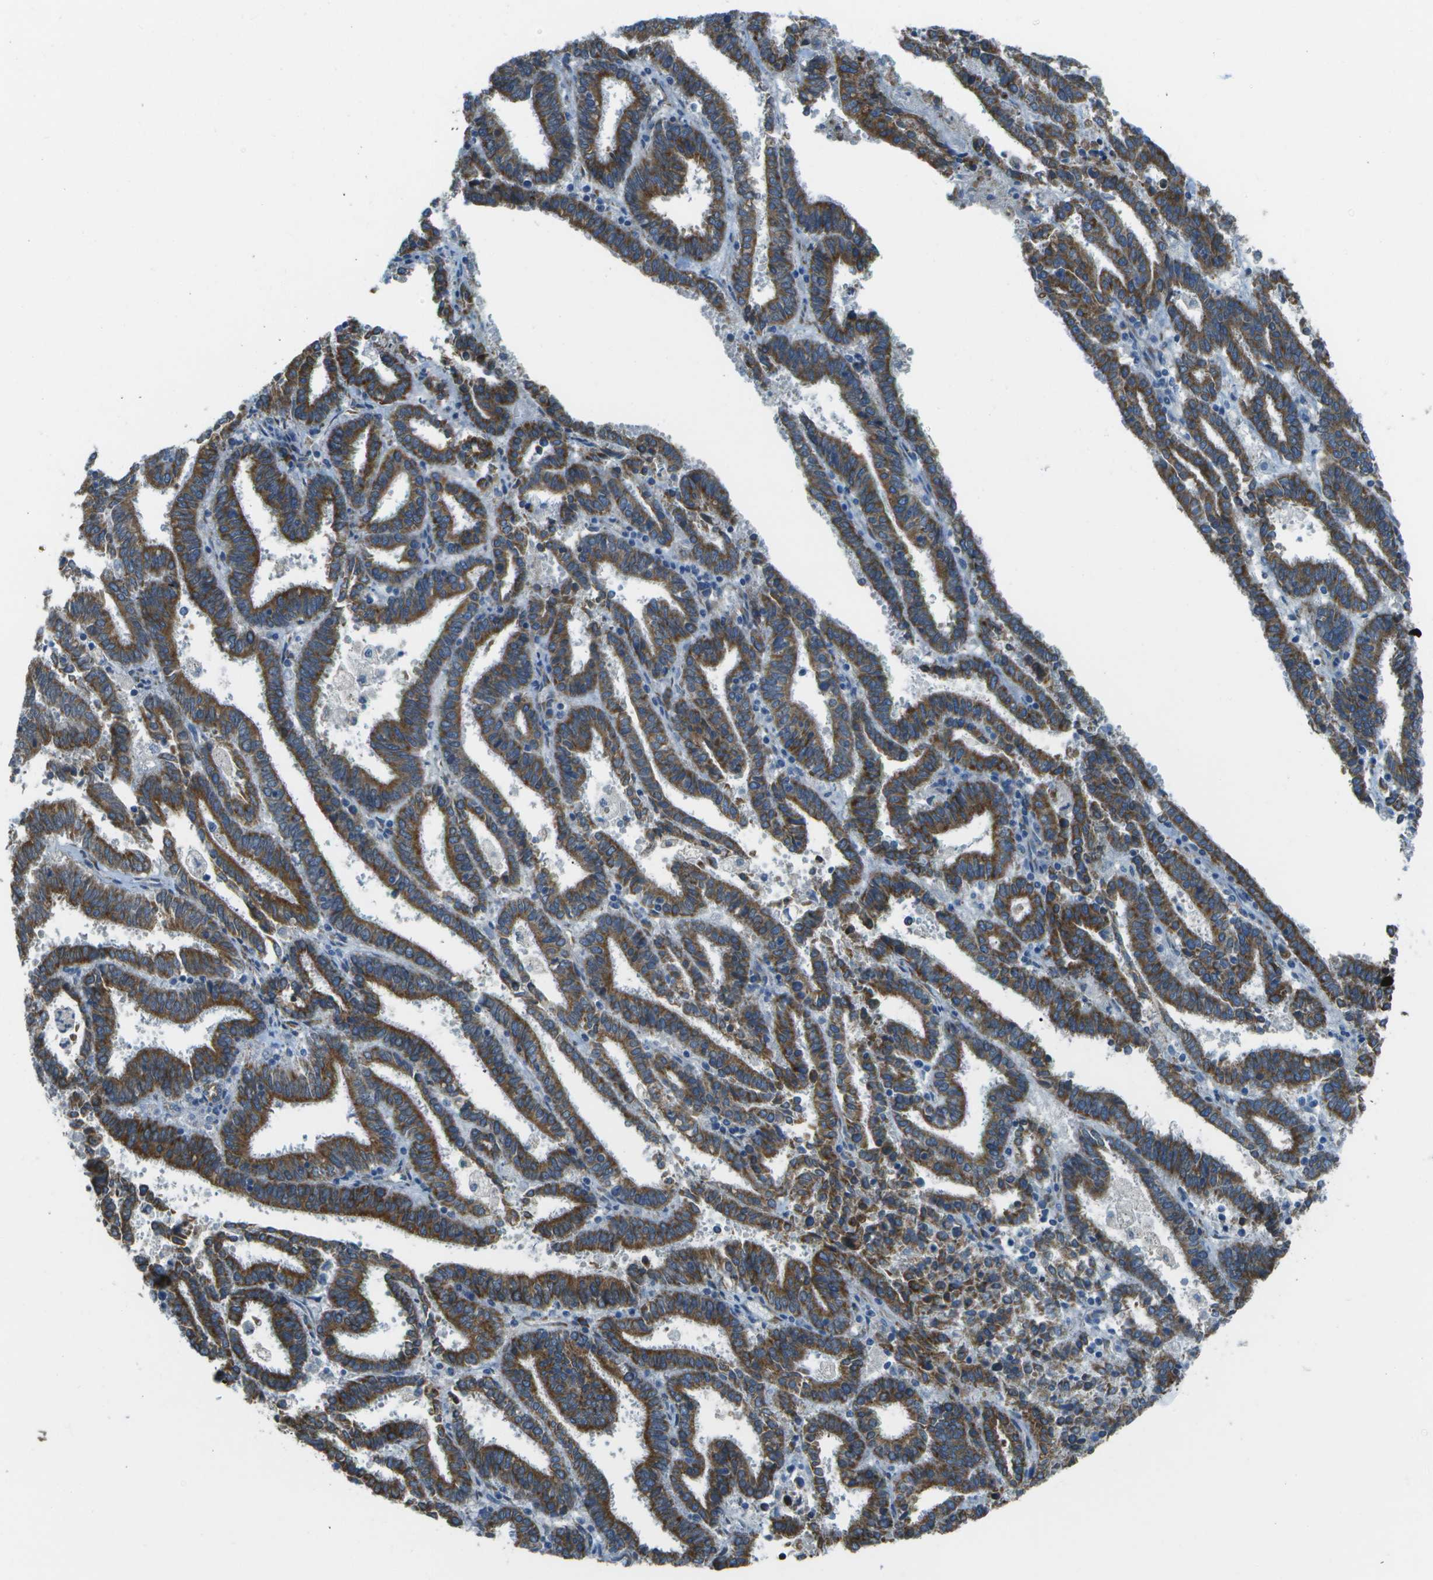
{"staining": {"intensity": "strong", "quantity": ">75%", "location": "cytoplasmic/membranous"}, "tissue": "endometrial cancer", "cell_type": "Tumor cells", "image_type": "cancer", "snomed": [{"axis": "morphology", "description": "Adenocarcinoma, NOS"}, {"axis": "topography", "description": "Uterus"}], "caption": "Immunohistochemistry micrograph of neoplastic tissue: endometrial adenocarcinoma stained using IHC exhibits high levels of strong protein expression localized specifically in the cytoplasmic/membranous of tumor cells, appearing as a cytoplasmic/membranous brown color.", "gene": "KCTD3", "patient": {"sex": "female", "age": 83}}